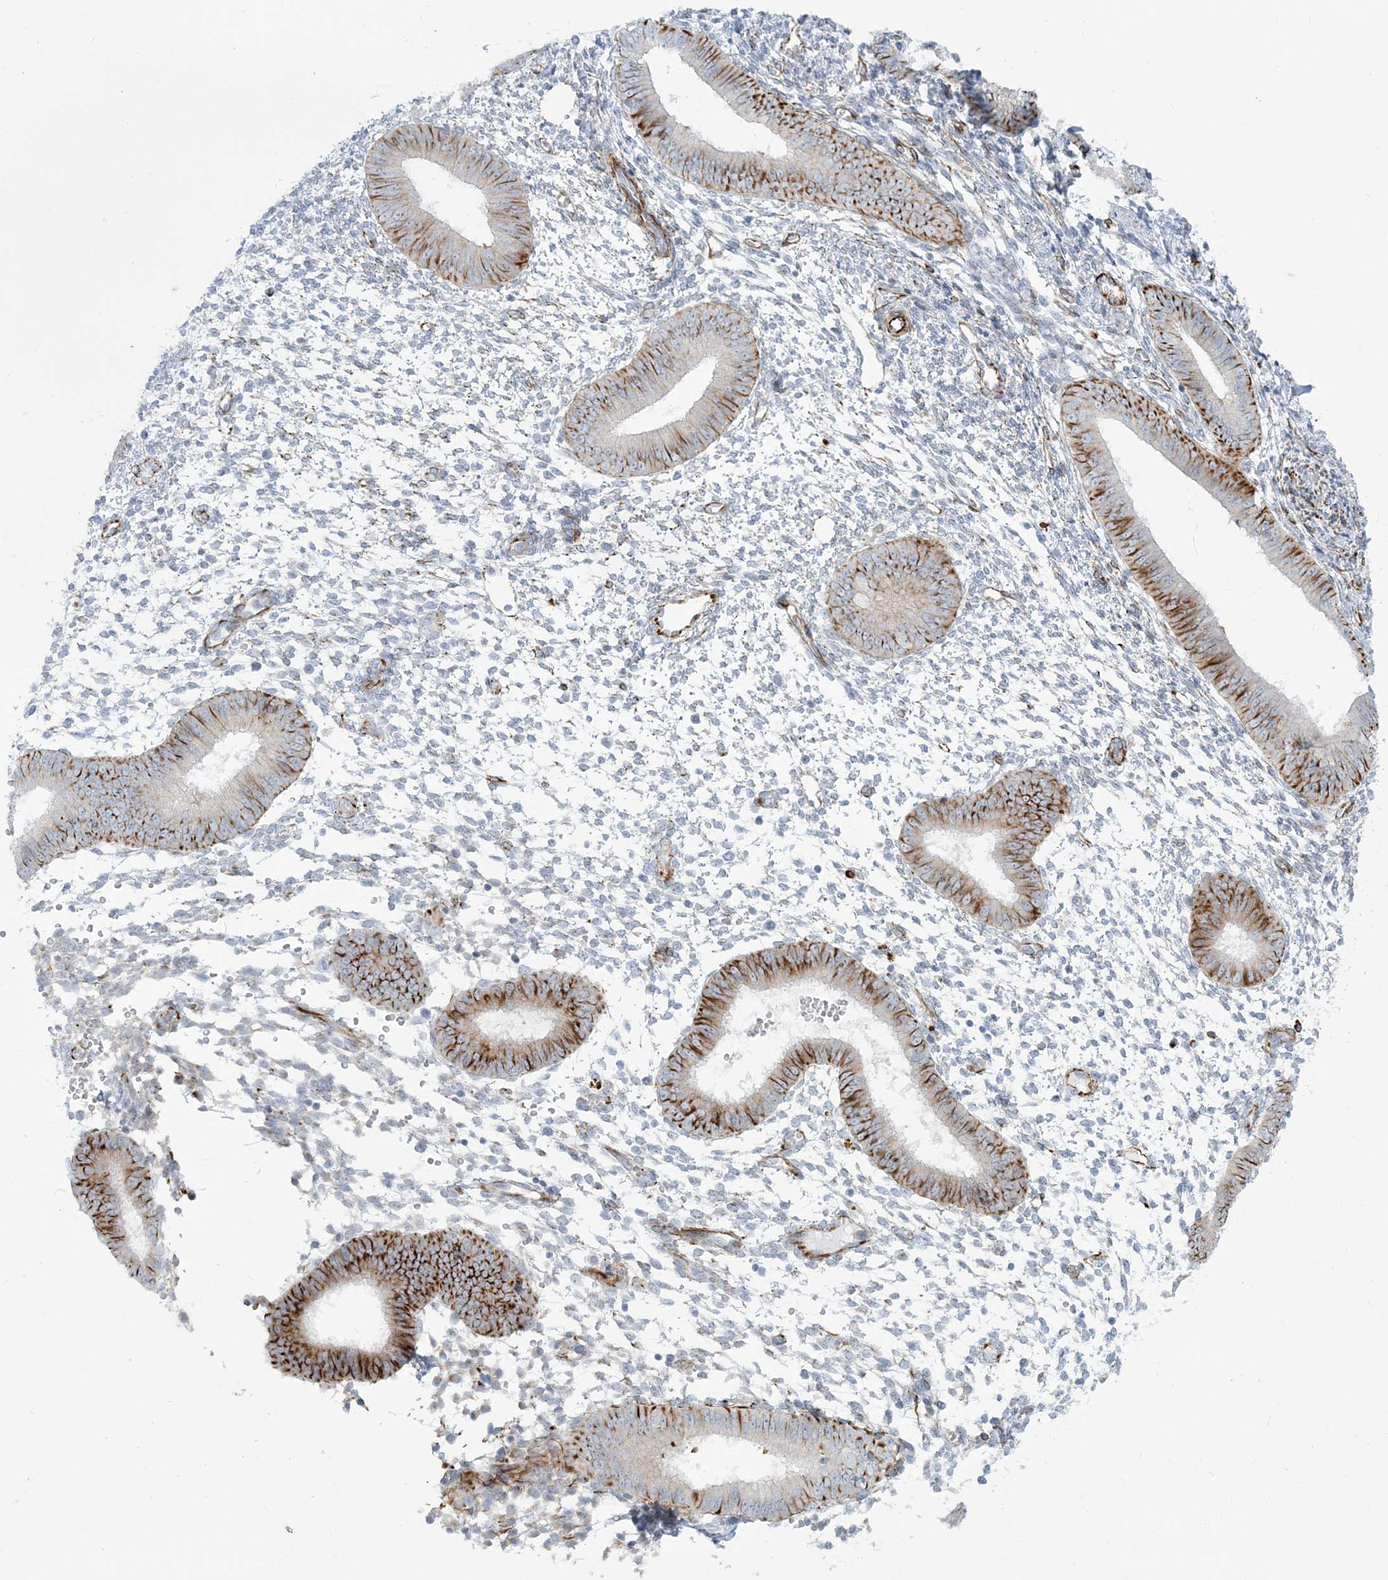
{"staining": {"intensity": "weak", "quantity": "<25%", "location": "cytoplasmic/membranous"}, "tissue": "endometrium", "cell_type": "Cells in endometrial stroma", "image_type": "normal", "snomed": [{"axis": "morphology", "description": "Normal tissue, NOS"}, {"axis": "topography", "description": "Uterus"}, {"axis": "topography", "description": "Endometrium"}], "caption": "Immunohistochemistry photomicrograph of benign human endometrium stained for a protein (brown), which exhibits no expression in cells in endometrial stroma.", "gene": "PPIL6", "patient": {"sex": "female", "age": 48}}